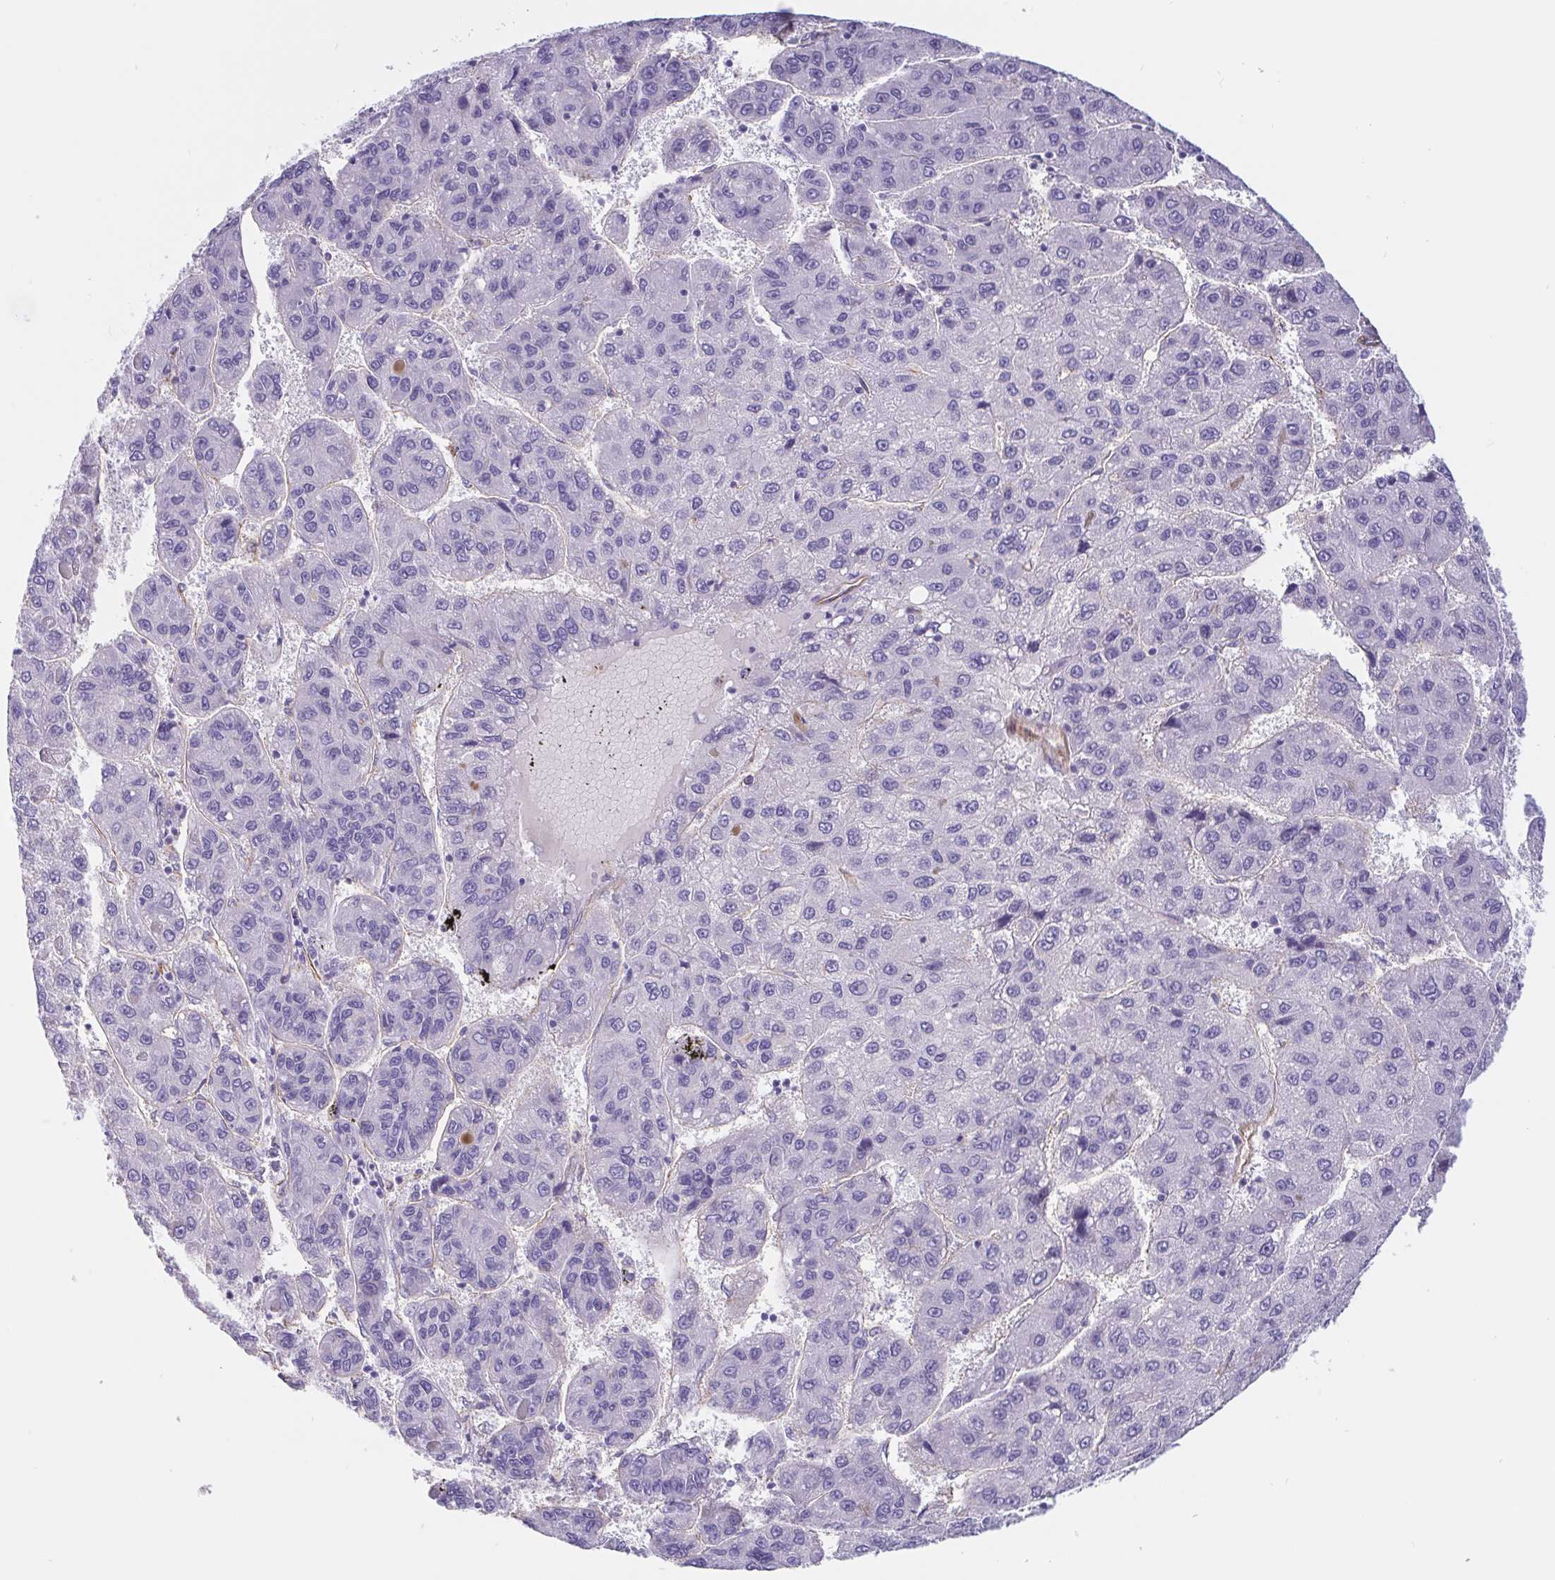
{"staining": {"intensity": "negative", "quantity": "none", "location": "none"}, "tissue": "liver cancer", "cell_type": "Tumor cells", "image_type": "cancer", "snomed": [{"axis": "morphology", "description": "Carcinoma, Hepatocellular, NOS"}, {"axis": "topography", "description": "Liver"}], "caption": "Immunohistochemistry (IHC) of human liver hepatocellular carcinoma reveals no positivity in tumor cells.", "gene": "LIMCH1", "patient": {"sex": "female", "age": 82}}